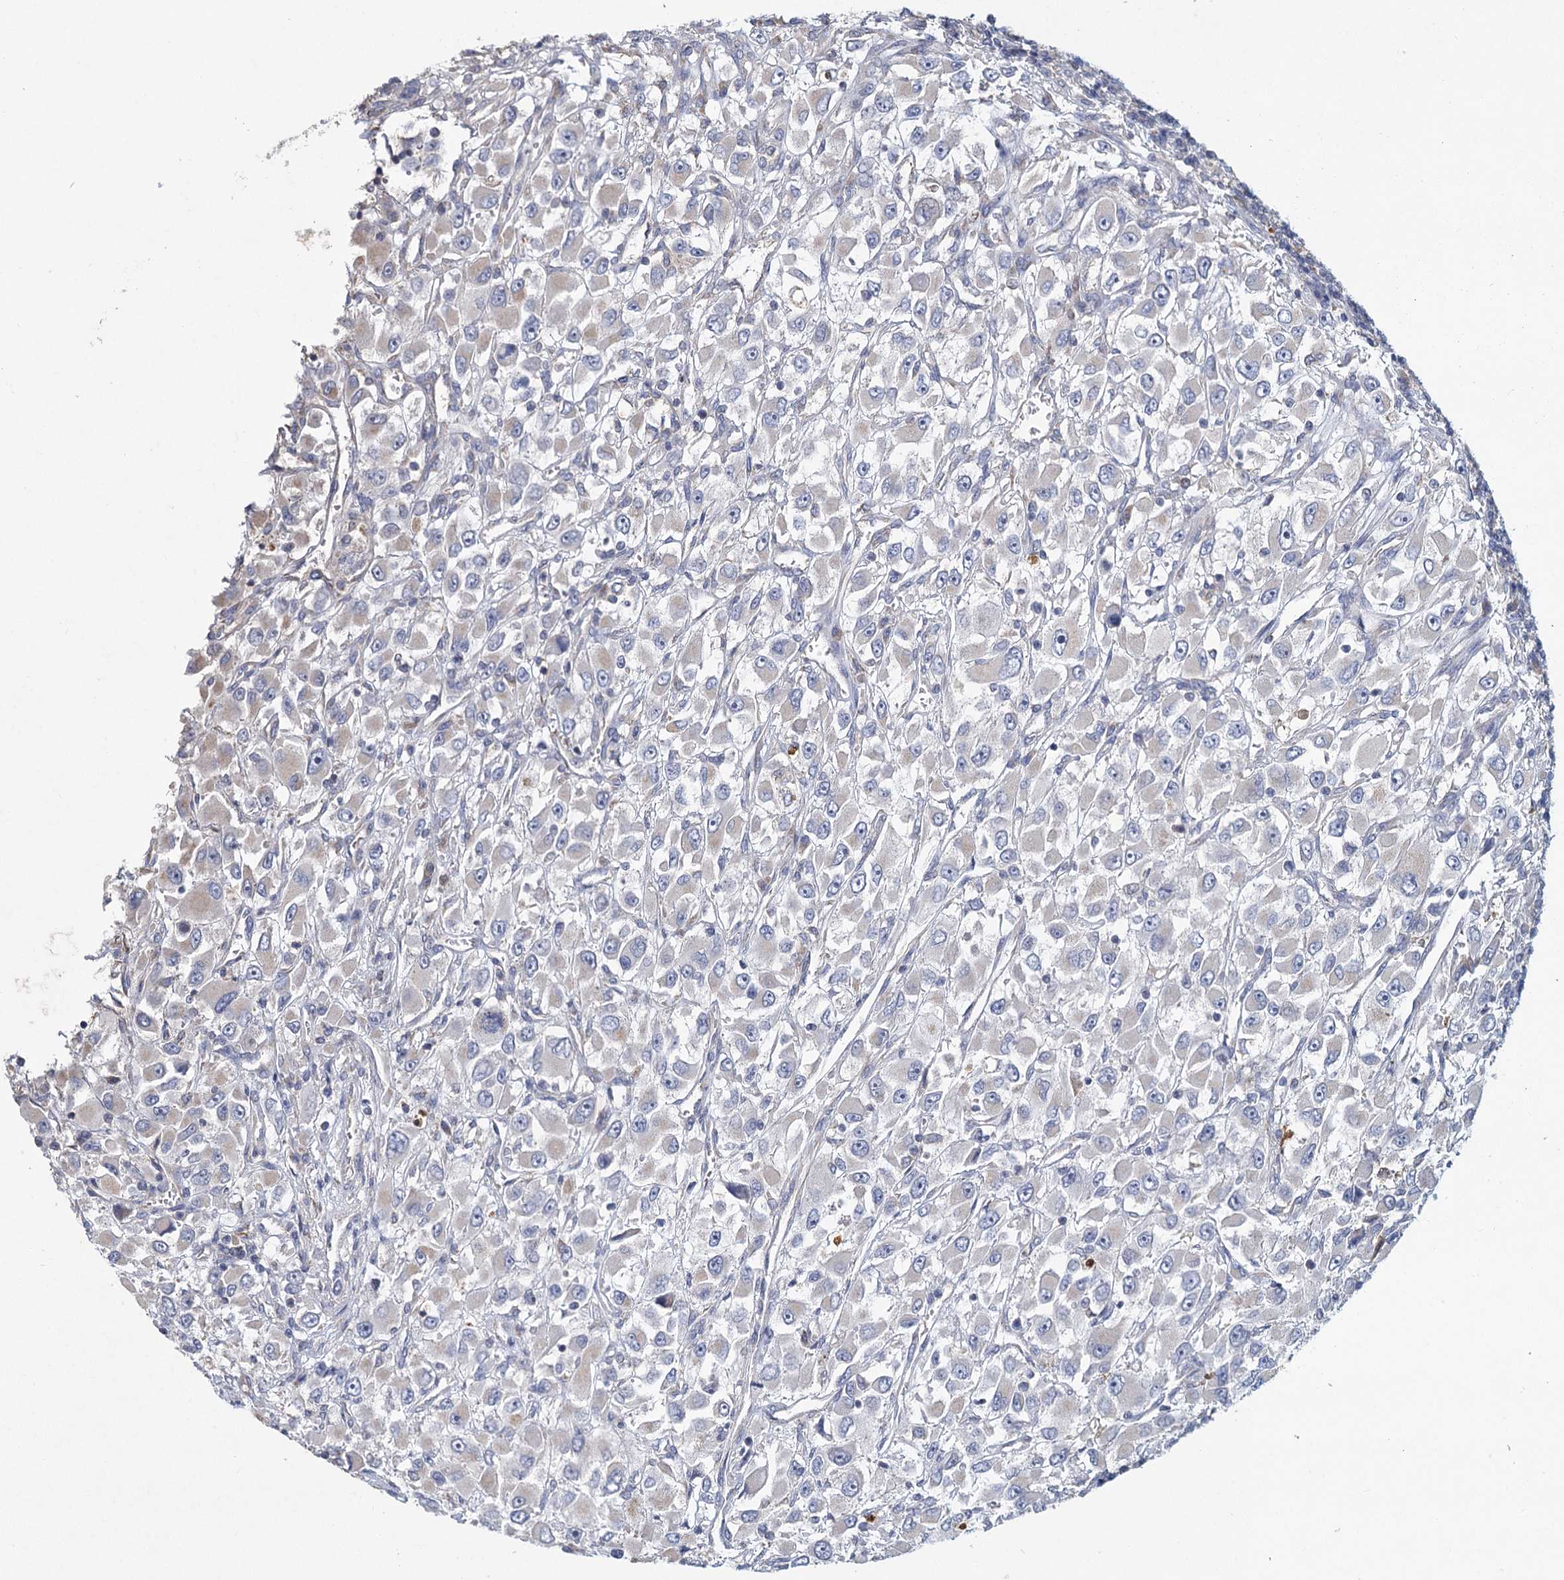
{"staining": {"intensity": "negative", "quantity": "none", "location": "none"}, "tissue": "renal cancer", "cell_type": "Tumor cells", "image_type": "cancer", "snomed": [{"axis": "morphology", "description": "Adenocarcinoma, NOS"}, {"axis": "topography", "description": "Kidney"}], "caption": "DAB immunohistochemical staining of renal cancer exhibits no significant staining in tumor cells.", "gene": "HES2", "patient": {"sex": "female", "age": 52}}